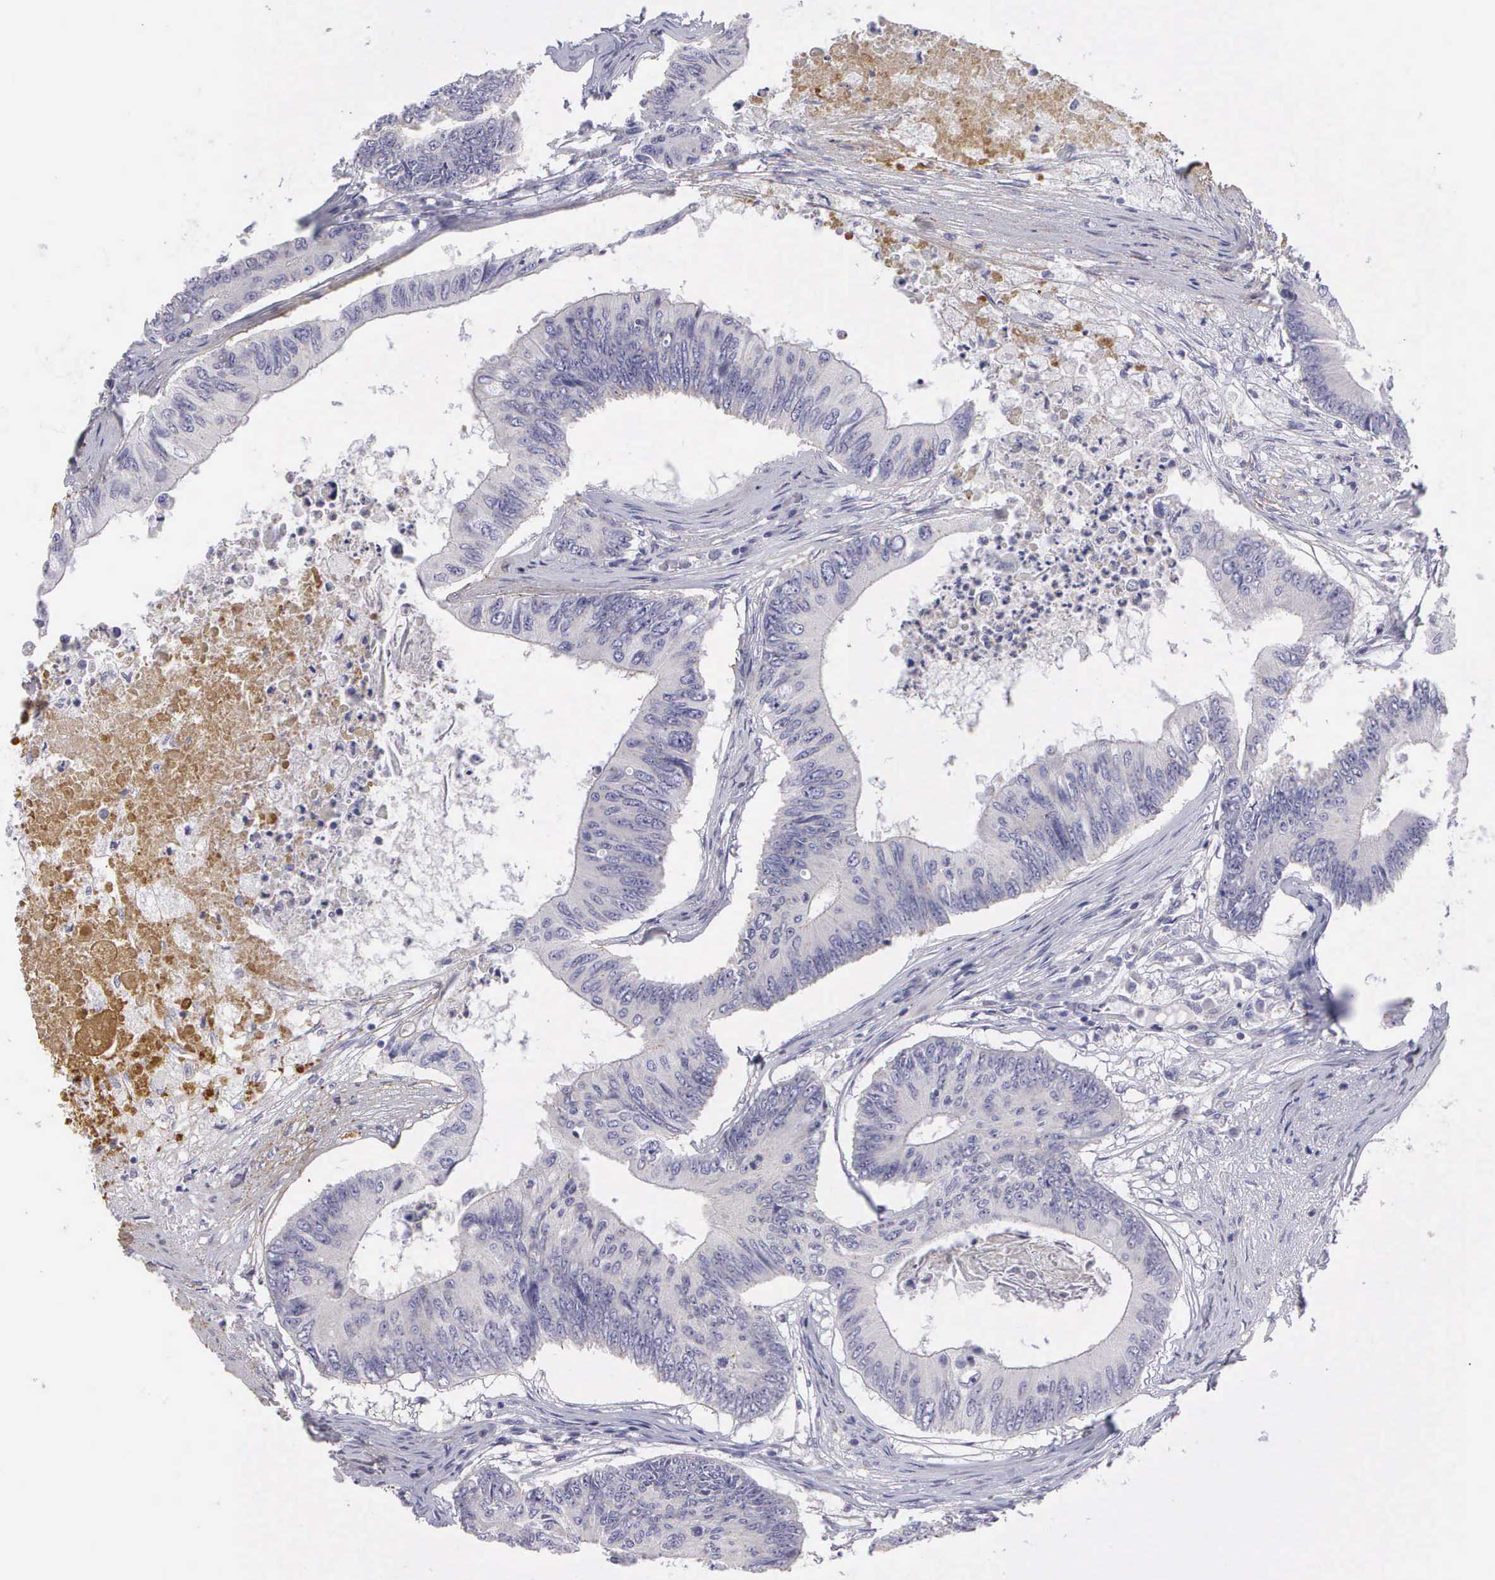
{"staining": {"intensity": "negative", "quantity": "none", "location": "none"}, "tissue": "colorectal cancer", "cell_type": "Tumor cells", "image_type": "cancer", "snomed": [{"axis": "morphology", "description": "Adenocarcinoma, NOS"}, {"axis": "topography", "description": "Colon"}], "caption": "Protein analysis of adenocarcinoma (colorectal) exhibits no significant staining in tumor cells. (Immunohistochemistry, brightfield microscopy, high magnification).", "gene": "CLU", "patient": {"sex": "male", "age": 65}}